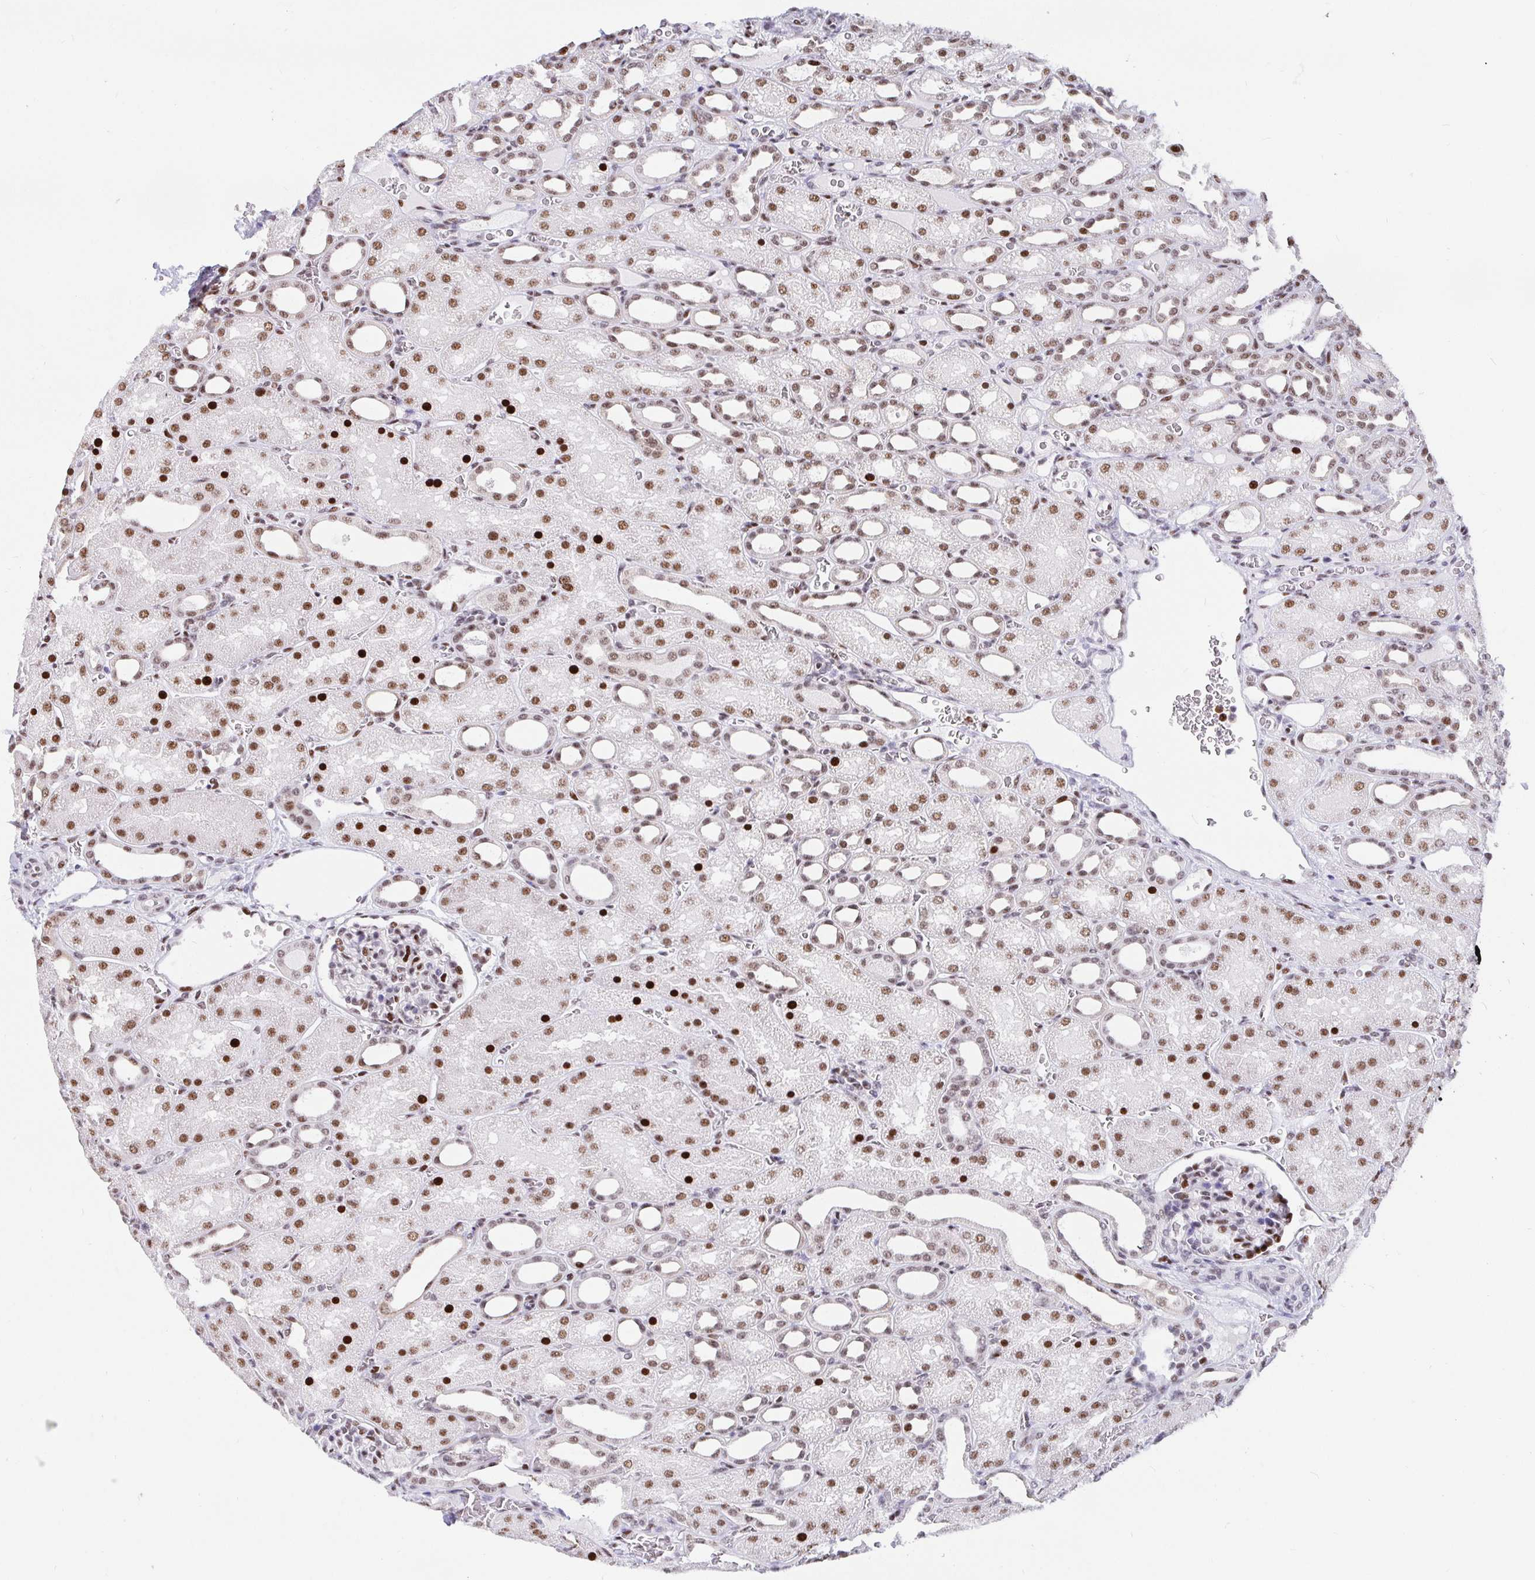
{"staining": {"intensity": "moderate", "quantity": "25%-75%", "location": "nuclear"}, "tissue": "kidney", "cell_type": "Cells in glomeruli", "image_type": "normal", "snomed": [{"axis": "morphology", "description": "Normal tissue, NOS"}, {"axis": "topography", "description": "Kidney"}], "caption": "Protein expression analysis of unremarkable kidney reveals moderate nuclear staining in about 25%-75% of cells in glomeruli. The protein of interest is stained brown, and the nuclei are stained in blue (DAB (3,3'-diaminobenzidine) IHC with brightfield microscopy, high magnification).", "gene": "SETD5", "patient": {"sex": "male", "age": 2}}